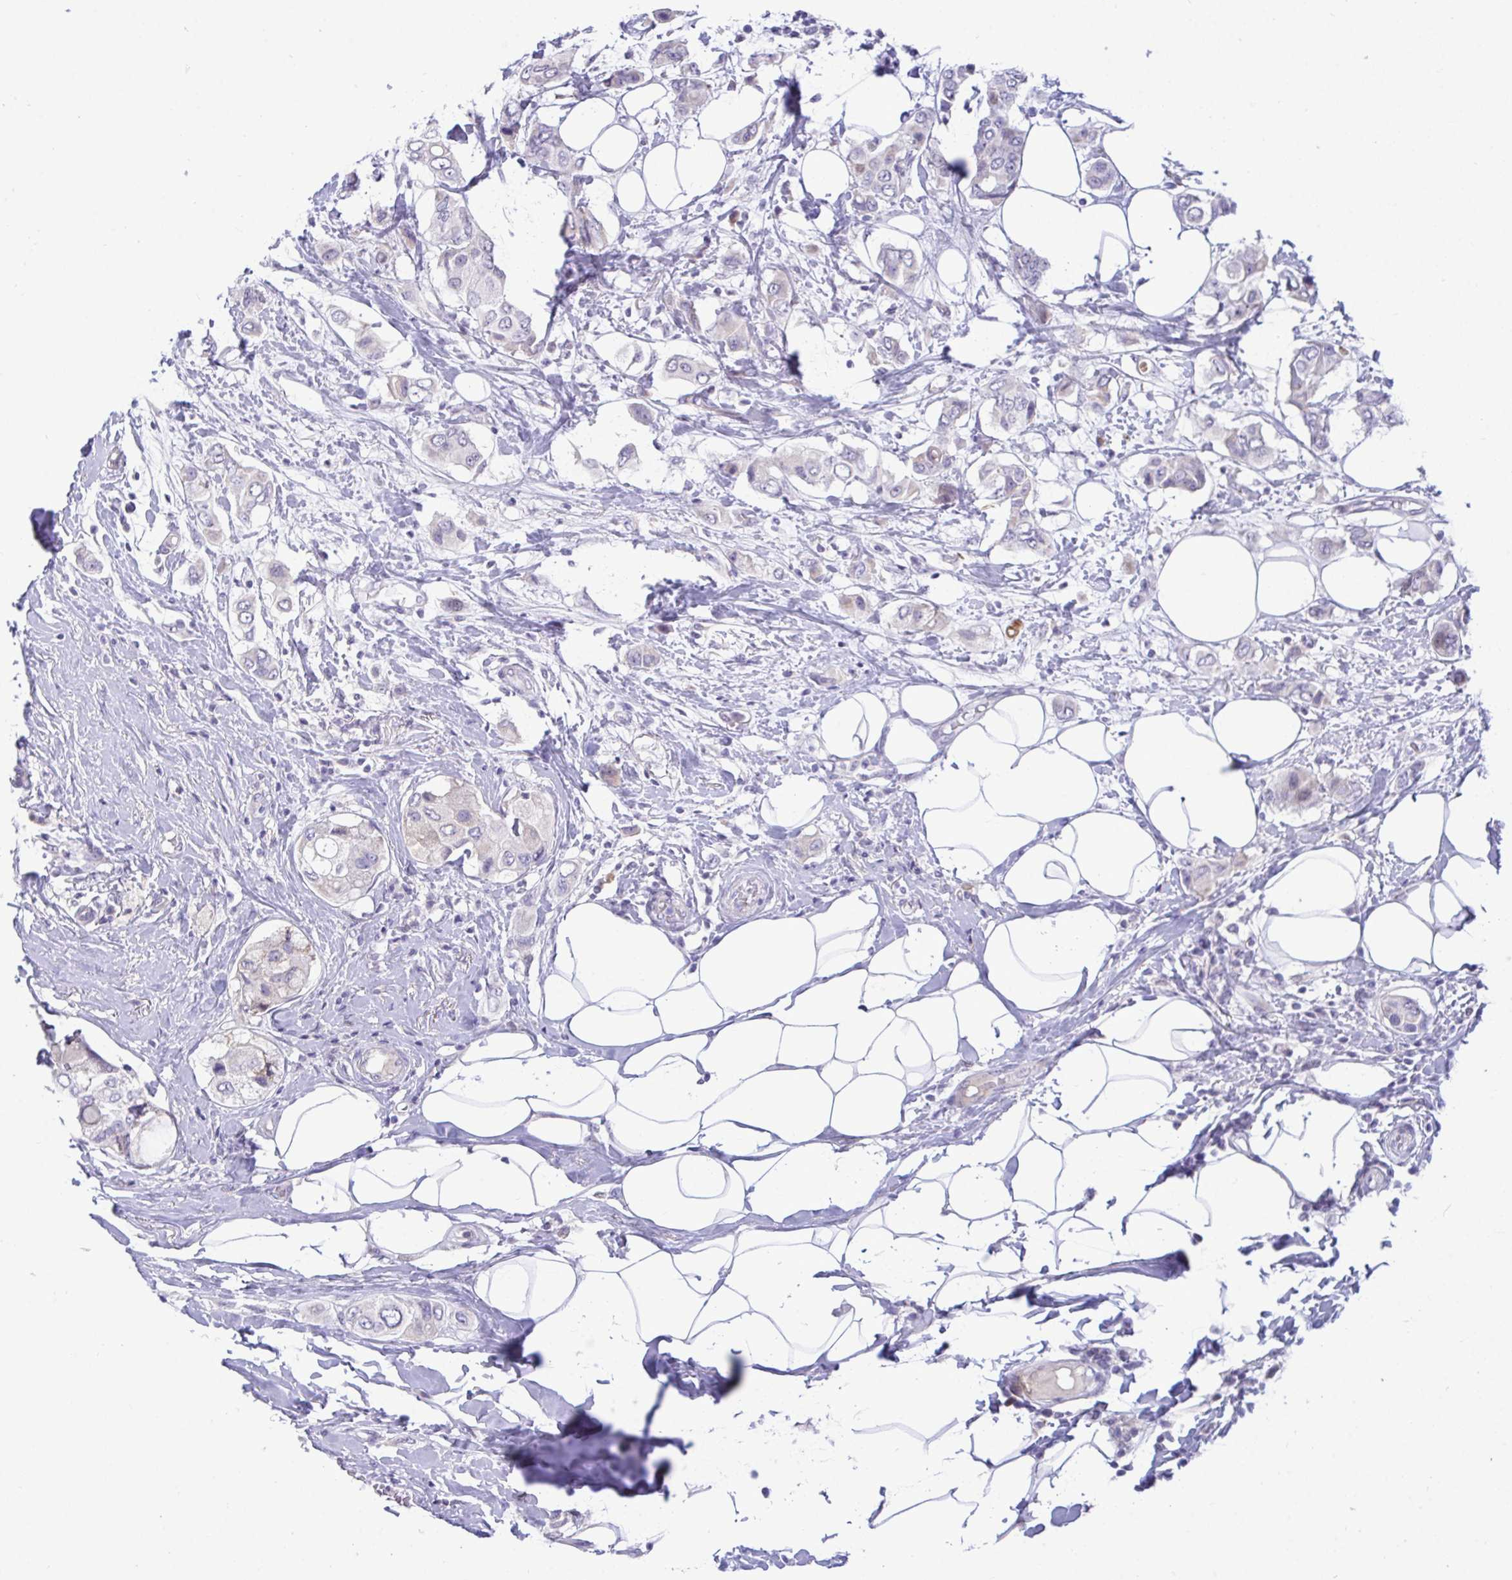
{"staining": {"intensity": "negative", "quantity": "none", "location": "none"}, "tissue": "breast cancer", "cell_type": "Tumor cells", "image_type": "cancer", "snomed": [{"axis": "morphology", "description": "Lobular carcinoma"}, {"axis": "topography", "description": "Breast"}], "caption": "Image shows no significant protein positivity in tumor cells of breast cancer (lobular carcinoma). The staining was performed using DAB to visualize the protein expression in brown, while the nuclei were stained in blue with hematoxylin (Magnification: 20x).", "gene": "EPOP", "patient": {"sex": "female", "age": 51}}